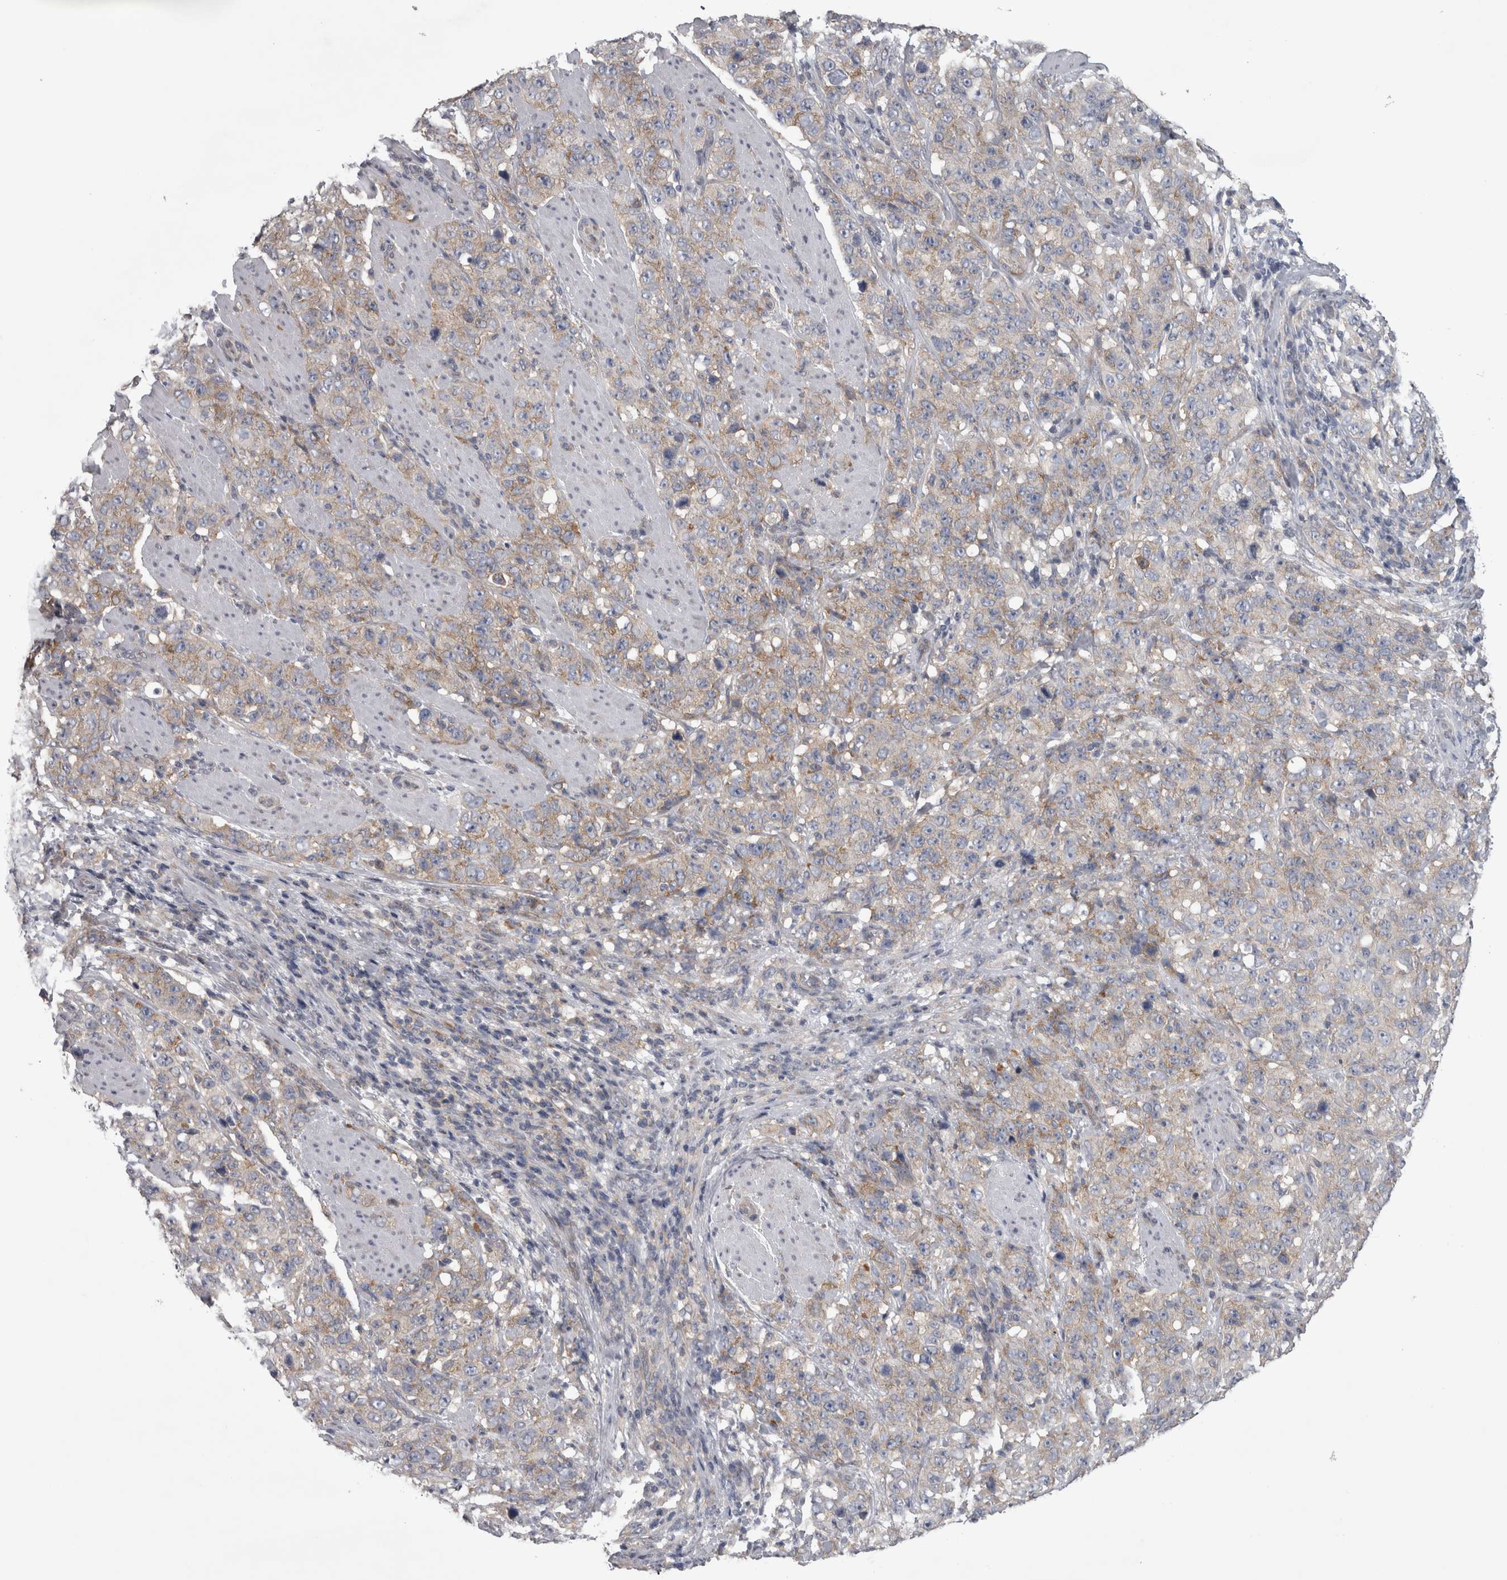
{"staining": {"intensity": "weak", "quantity": ">75%", "location": "cytoplasmic/membranous"}, "tissue": "stomach cancer", "cell_type": "Tumor cells", "image_type": "cancer", "snomed": [{"axis": "morphology", "description": "Adenocarcinoma, NOS"}, {"axis": "topography", "description": "Stomach"}], "caption": "Adenocarcinoma (stomach) stained for a protein shows weak cytoplasmic/membranous positivity in tumor cells. Using DAB (brown) and hematoxylin (blue) stains, captured at high magnification using brightfield microscopy.", "gene": "PRRC2C", "patient": {"sex": "male", "age": 48}}